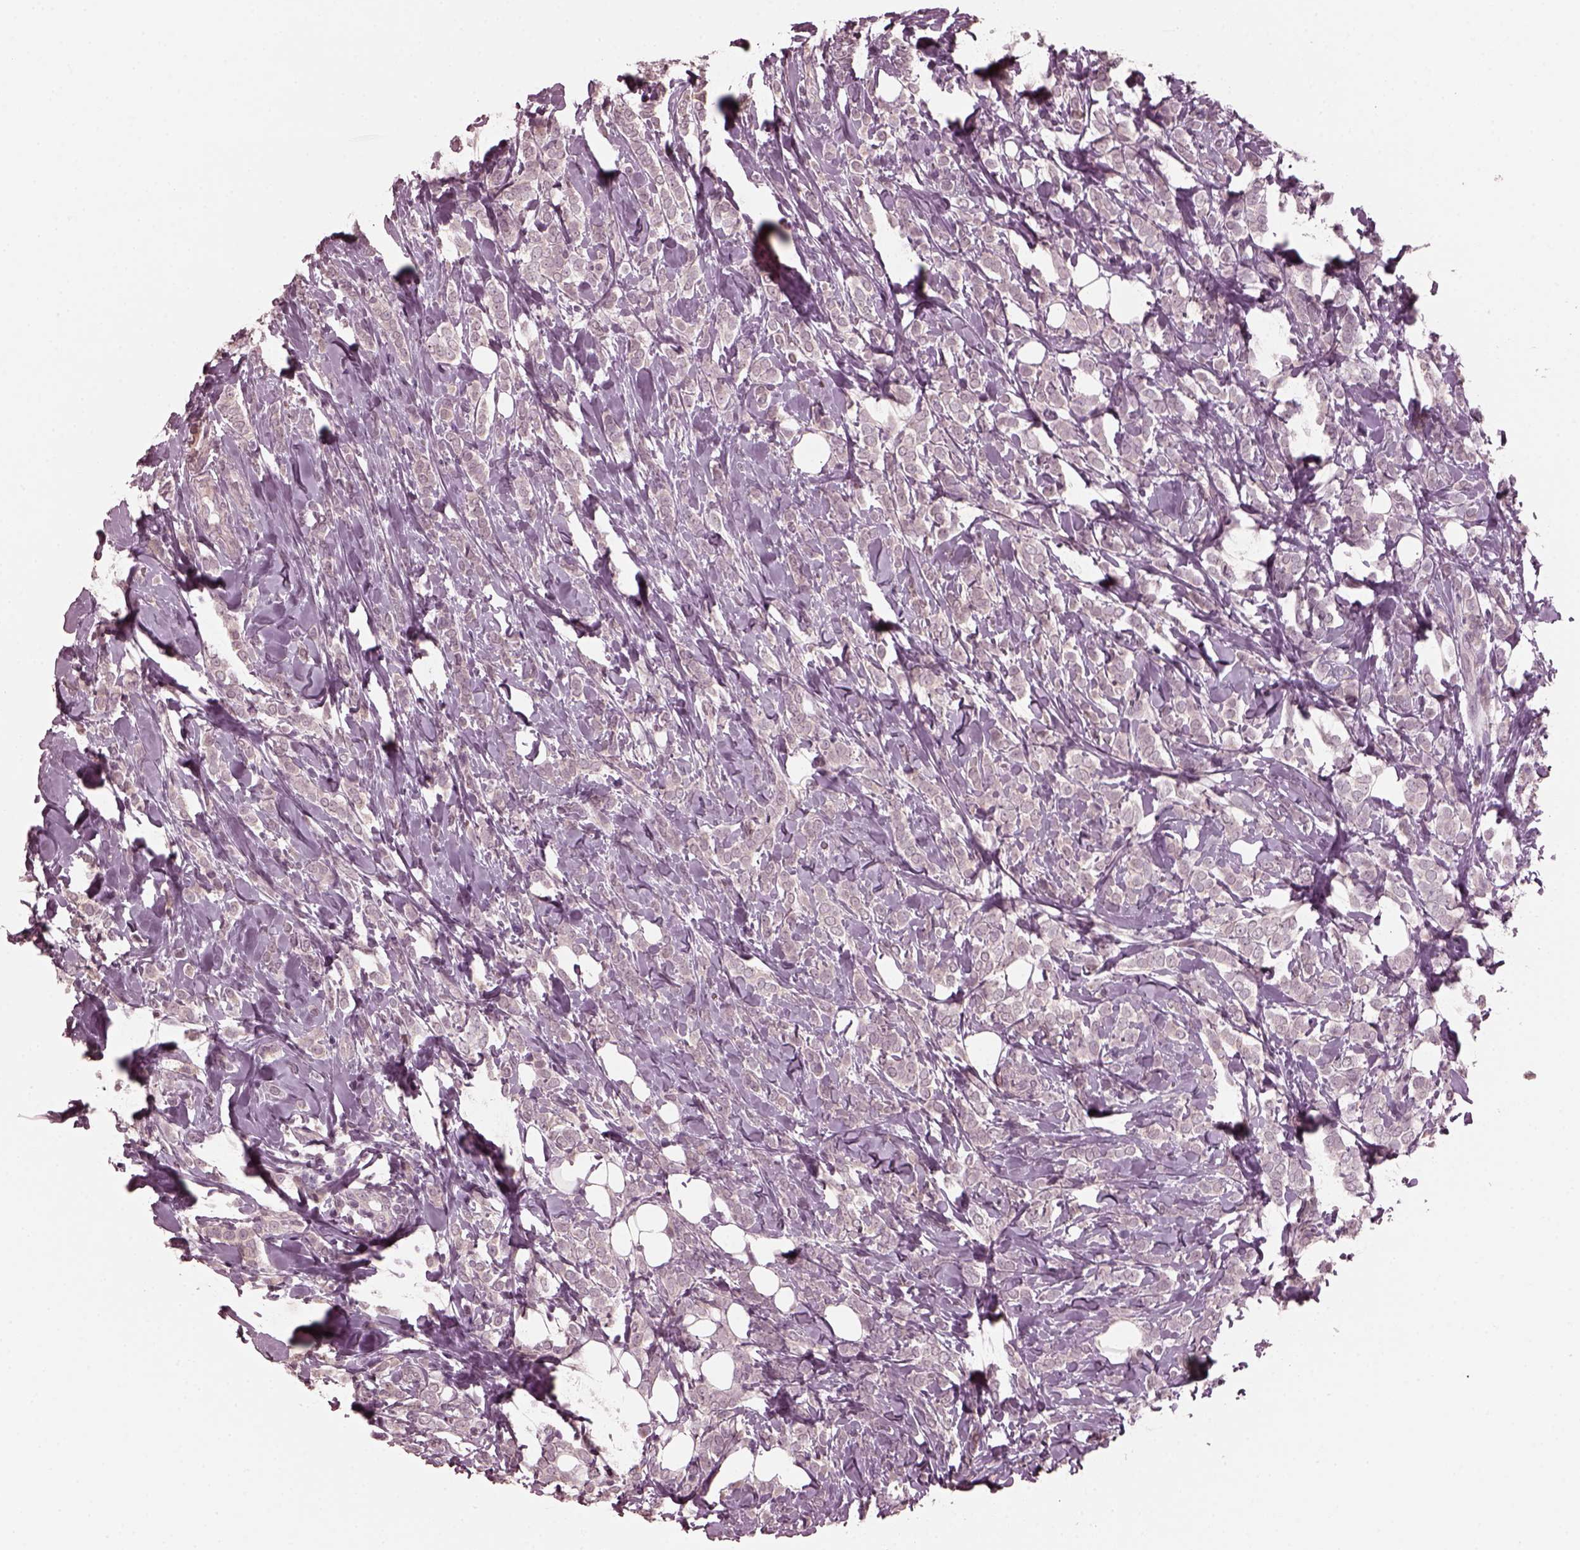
{"staining": {"intensity": "negative", "quantity": "none", "location": "none"}, "tissue": "breast cancer", "cell_type": "Tumor cells", "image_type": "cancer", "snomed": [{"axis": "morphology", "description": "Lobular carcinoma"}, {"axis": "topography", "description": "Breast"}], "caption": "Photomicrograph shows no protein expression in tumor cells of breast cancer (lobular carcinoma) tissue. (Brightfield microscopy of DAB (3,3'-diaminobenzidine) immunohistochemistry at high magnification).", "gene": "RGS7", "patient": {"sex": "female", "age": 49}}